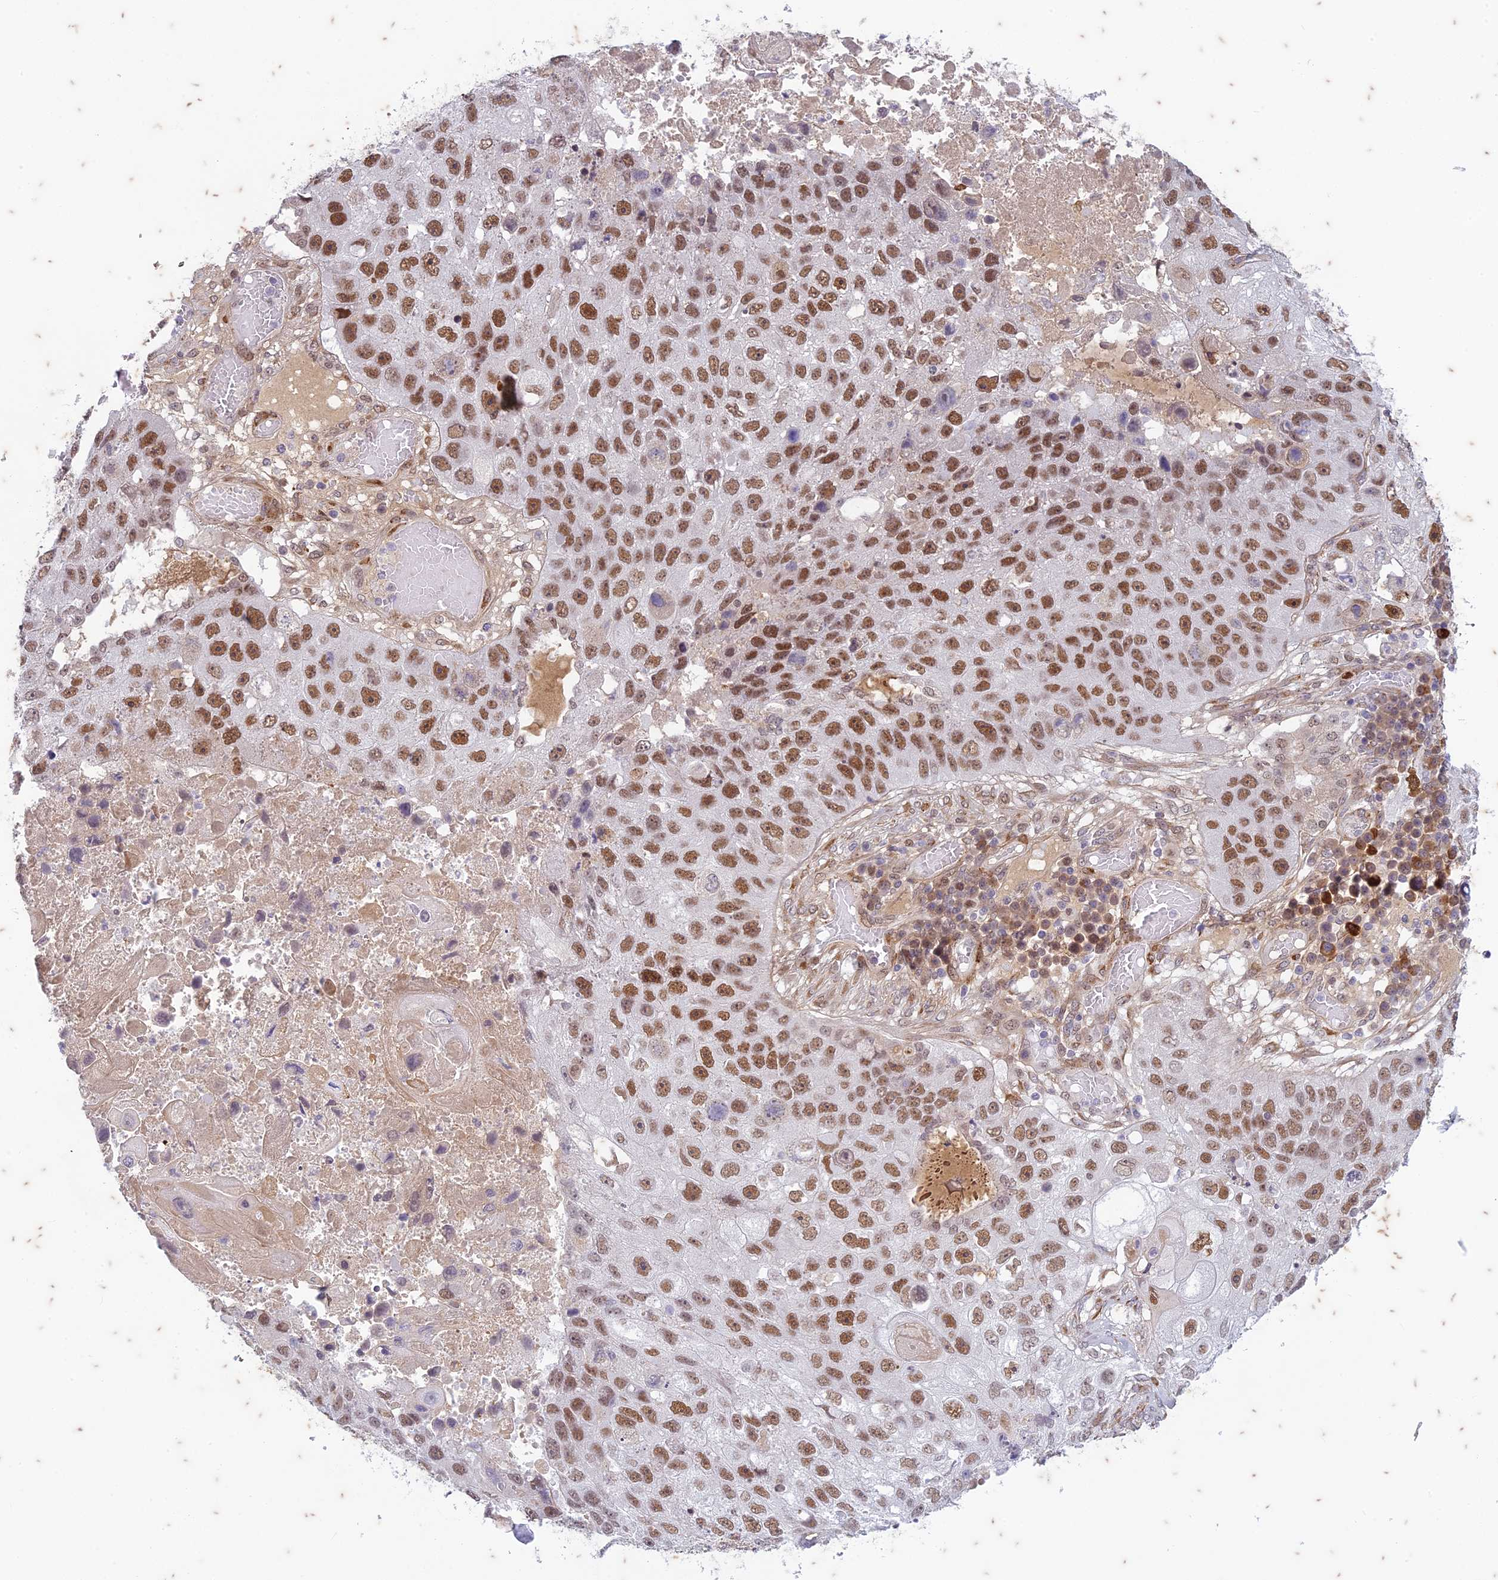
{"staining": {"intensity": "moderate", "quantity": ">75%", "location": "nuclear"}, "tissue": "lung cancer", "cell_type": "Tumor cells", "image_type": "cancer", "snomed": [{"axis": "morphology", "description": "Squamous cell carcinoma, NOS"}, {"axis": "topography", "description": "Lung"}], "caption": "Protein staining of squamous cell carcinoma (lung) tissue exhibits moderate nuclear expression in approximately >75% of tumor cells. The protein of interest is shown in brown color, while the nuclei are stained blue.", "gene": "PABPN1L", "patient": {"sex": "male", "age": 61}}